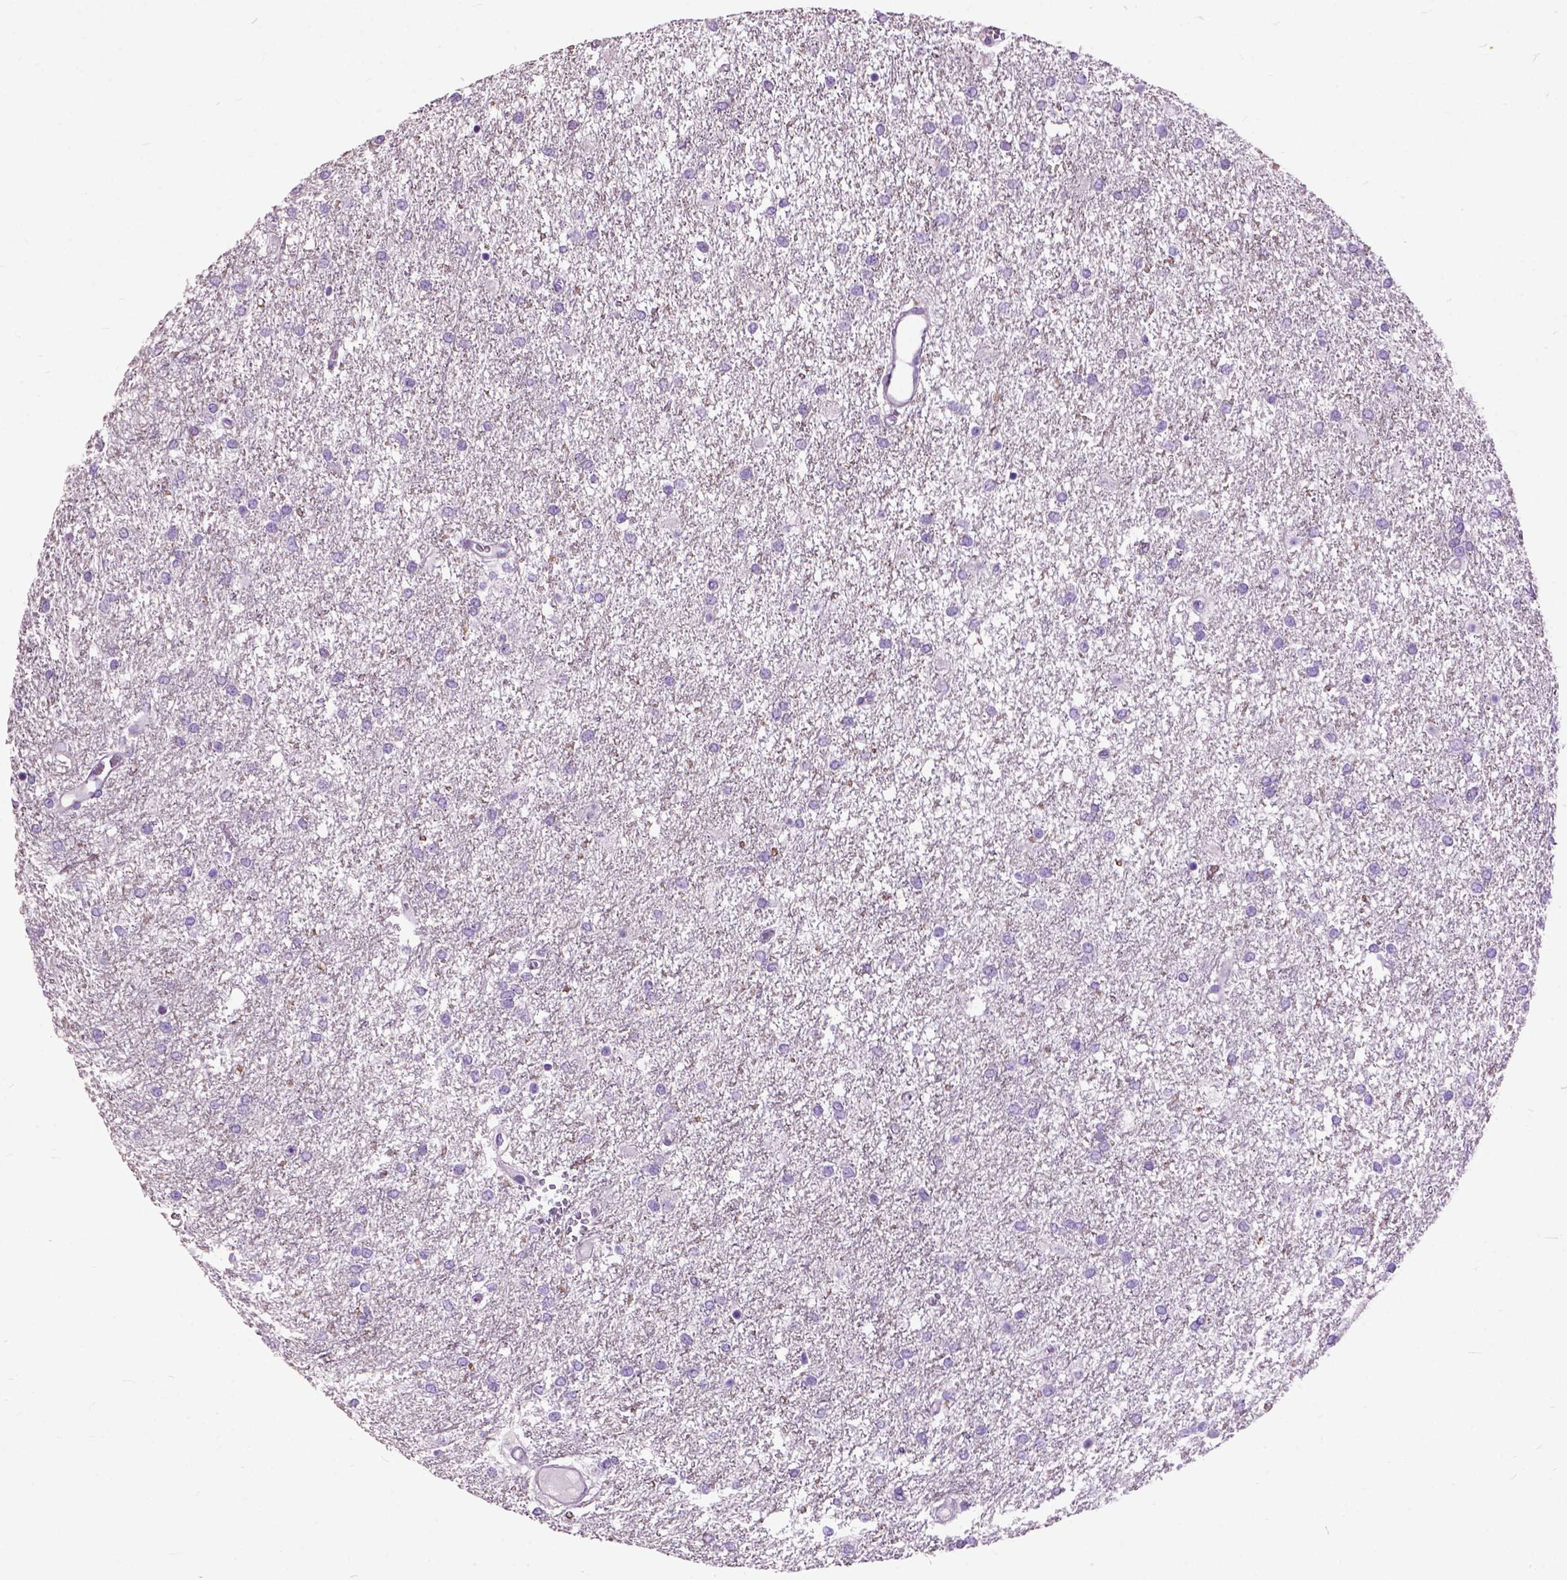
{"staining": {"intensity": "negative", "quantity": "none", "location": "none"}, "tissue": "glioma", "cell_type": "Tumor cells", "image_type": "cancer", "snomed": [{"axis": "morphology", "description": "Glioma, malignant, High grade"}, {"axis": "topography", "description": "Brain"}], "caption": "This histopathology image is of malignant glioma (high-grade) stained with immunohistochemistry to label a protein in brown with the nuclei are counter-stained blue. There is no positivity in tumor cells.", "gene": "MAPT", "patient": {"sex": "female", "age": 61}}